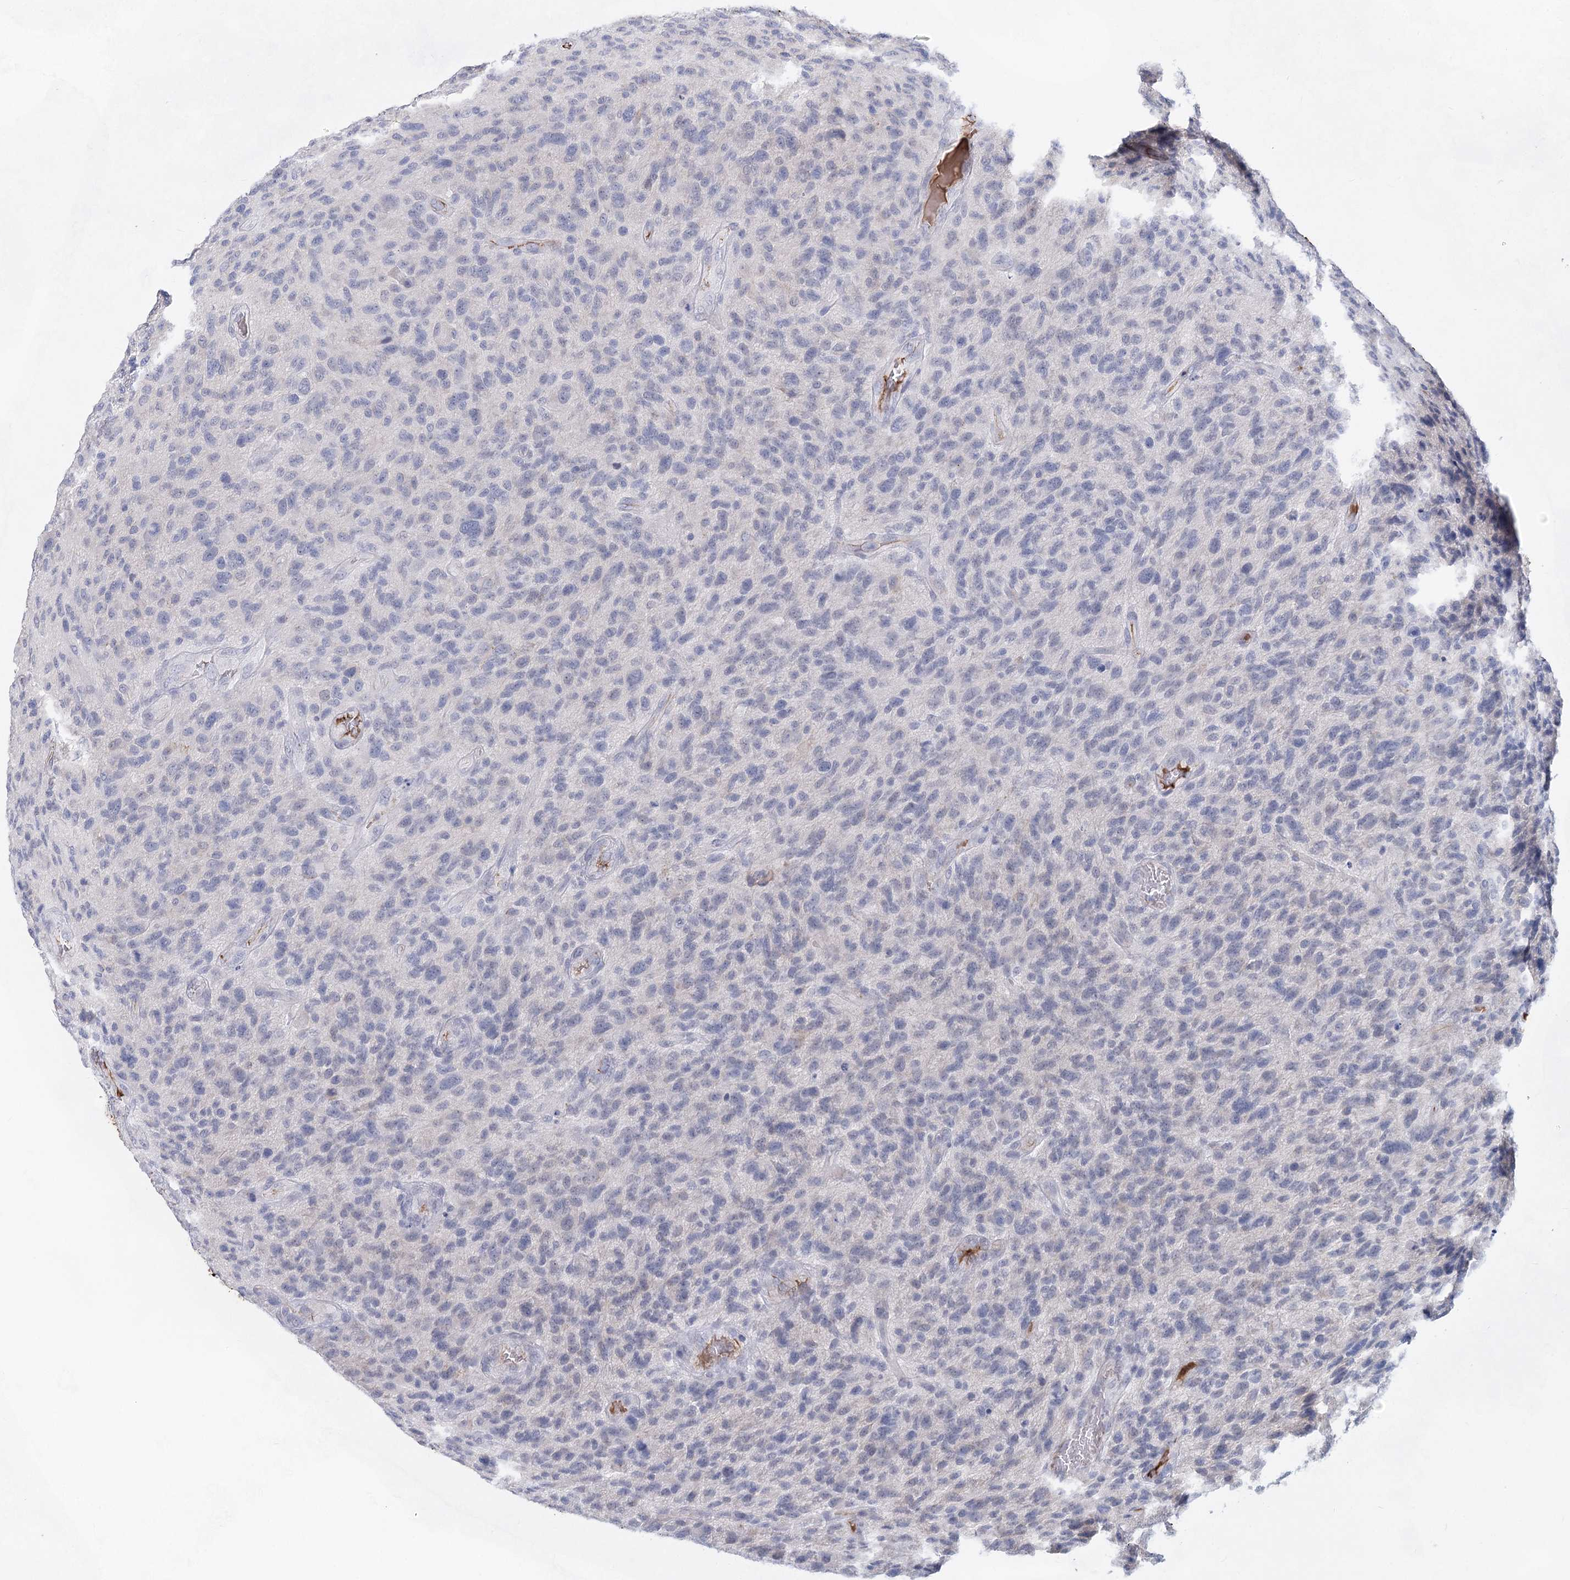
{"staining": {"intensity": "negative", "quantity": "none", "location": "none"}, "tissue": "glioma", "cell_type": "Tumor cells", "image_type": "cancer", "snomed": [{"axis": "morphology", "description": "Glioma, malignant, High grade"}, {"axis": "topography", "description": "Brain"}], "caption": "Immunohistochemistry histopathology image of neoplastic tissue: malignant glioma (high-grade) stained with DAB shows no significant protein expression in tumor cells. The staining was performed using DAB to visualize the protein expression in brown, while the nuclei were stained in blue with hematoxylin (Magnification: 20x).", "gene": "TASOR2", "patient": {"sex": "male", "age": 47}}